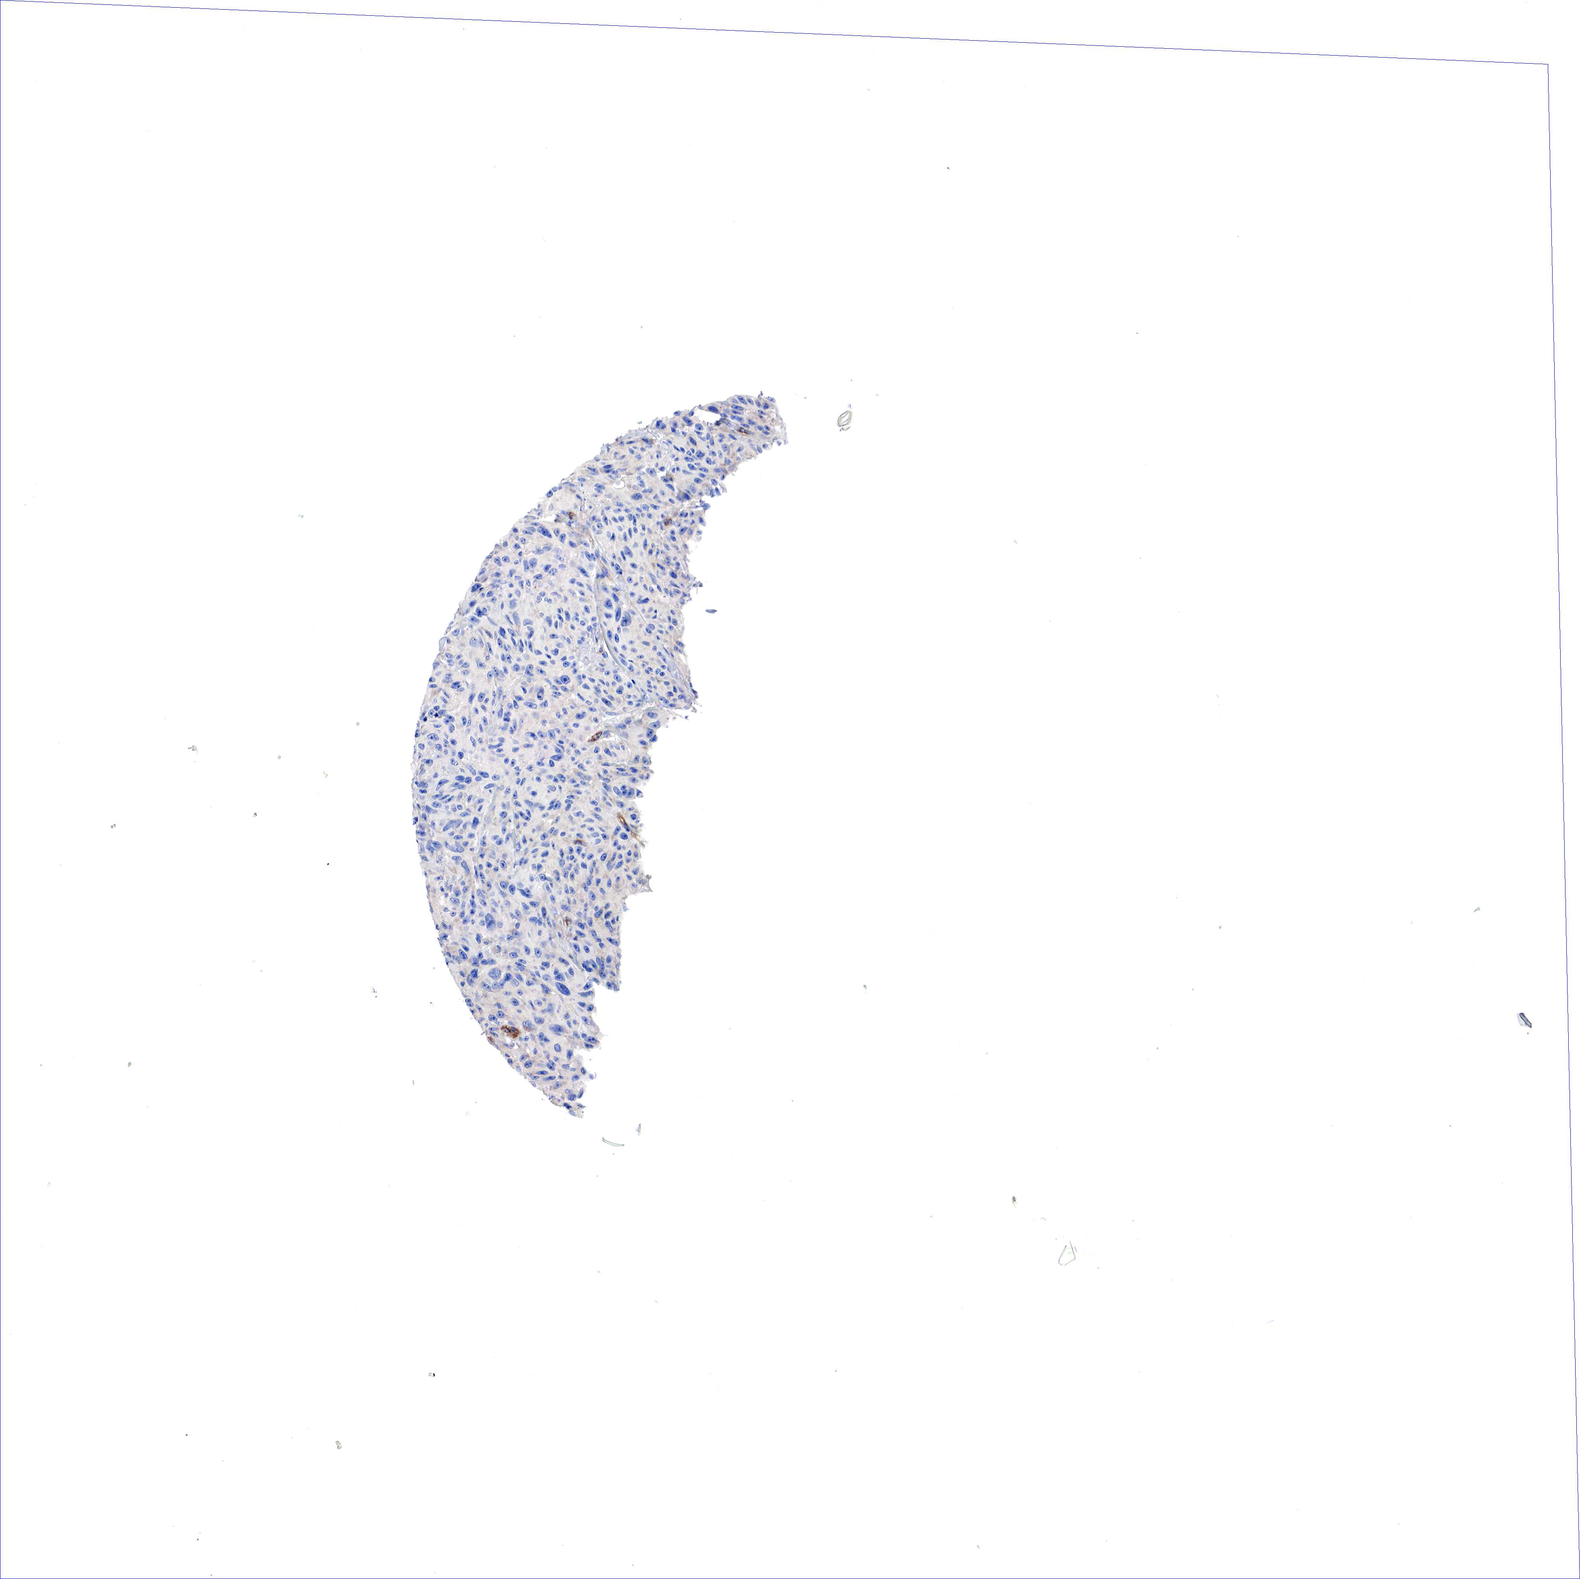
{"staining": {"intensity": "negative", "quantity": "none", "location": "none"}, "tissue": "melanoma", "cell_type": "Tumor cells", "image_type": "cancer", "snomed": [{"axis": "morphology", "description": "Malignant melanoma, NOS"}, {"axis": "topography", "description": "Skin"}], "caption": "Immunohistochemistry micrograph of neoplastic tissue: melanoma stained with DAB (3,3'-diaminobenzidine) exhibits no significant protein expression in tumor cells.", "gene": "RDX", "patient": {"sex": "male", "age": 70}}